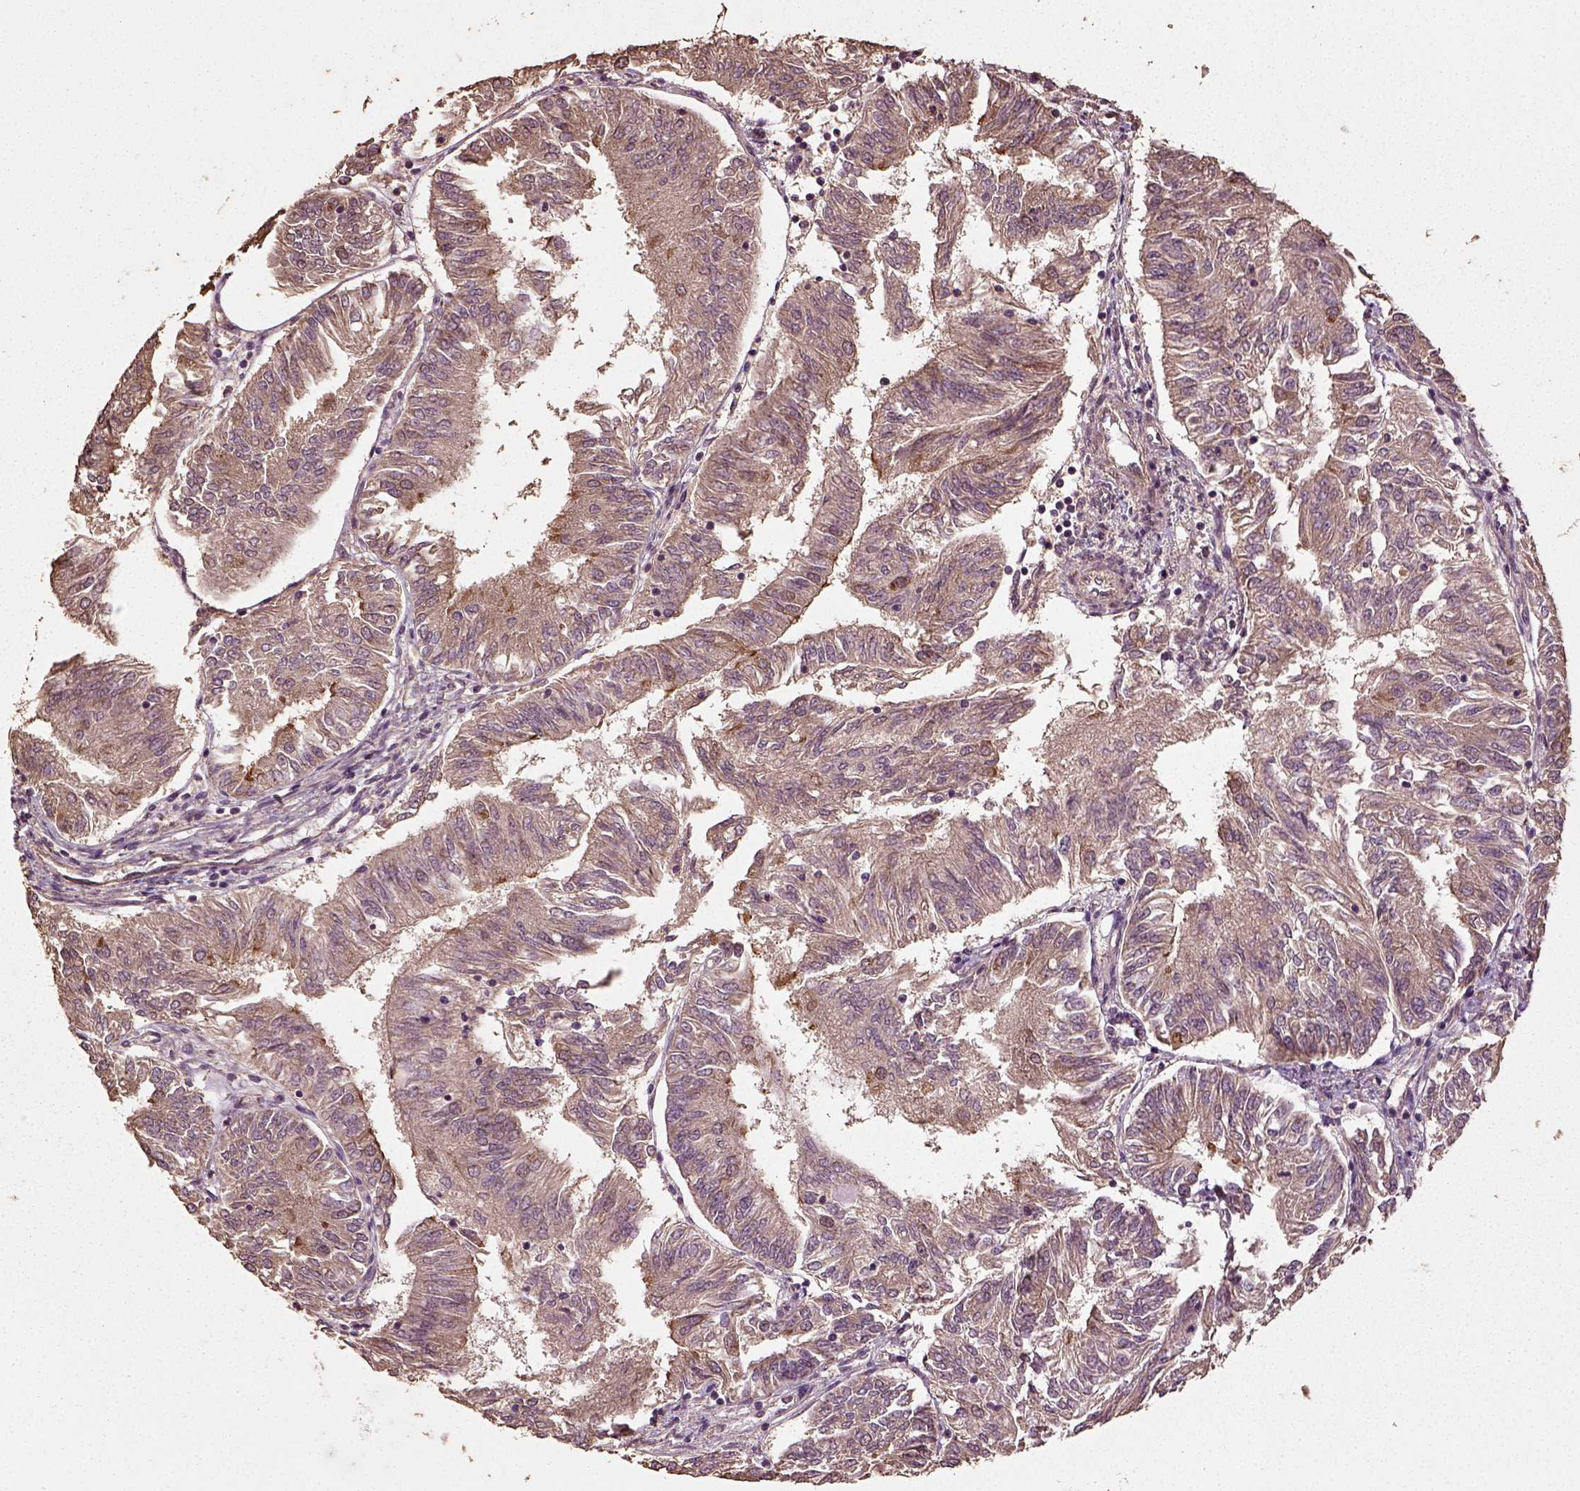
{"staining": {"intensity": "moderate", "quantity": "<25%", "location": "cytoplasmic/membranous"}, "tissue": "endometrial cancer", "cell_type": "Tumor cells", "image_type": "cancer", "snomed": [{"axis": "morphology", "description": "Adenocarcinoma, NOS"}, {"axis": "topography", "description": "Endometrium"}], "caption": "IHC histopathology image of endometrial cancer (adenocarcinoma) stained for a protein (brown), which demonstrates low levels of moderate cytoplasmic/membranous staining in approximately <25% of tumor cells.", "gene": "ERV3-1", "patient": {"sex": "female", "age": 58}}